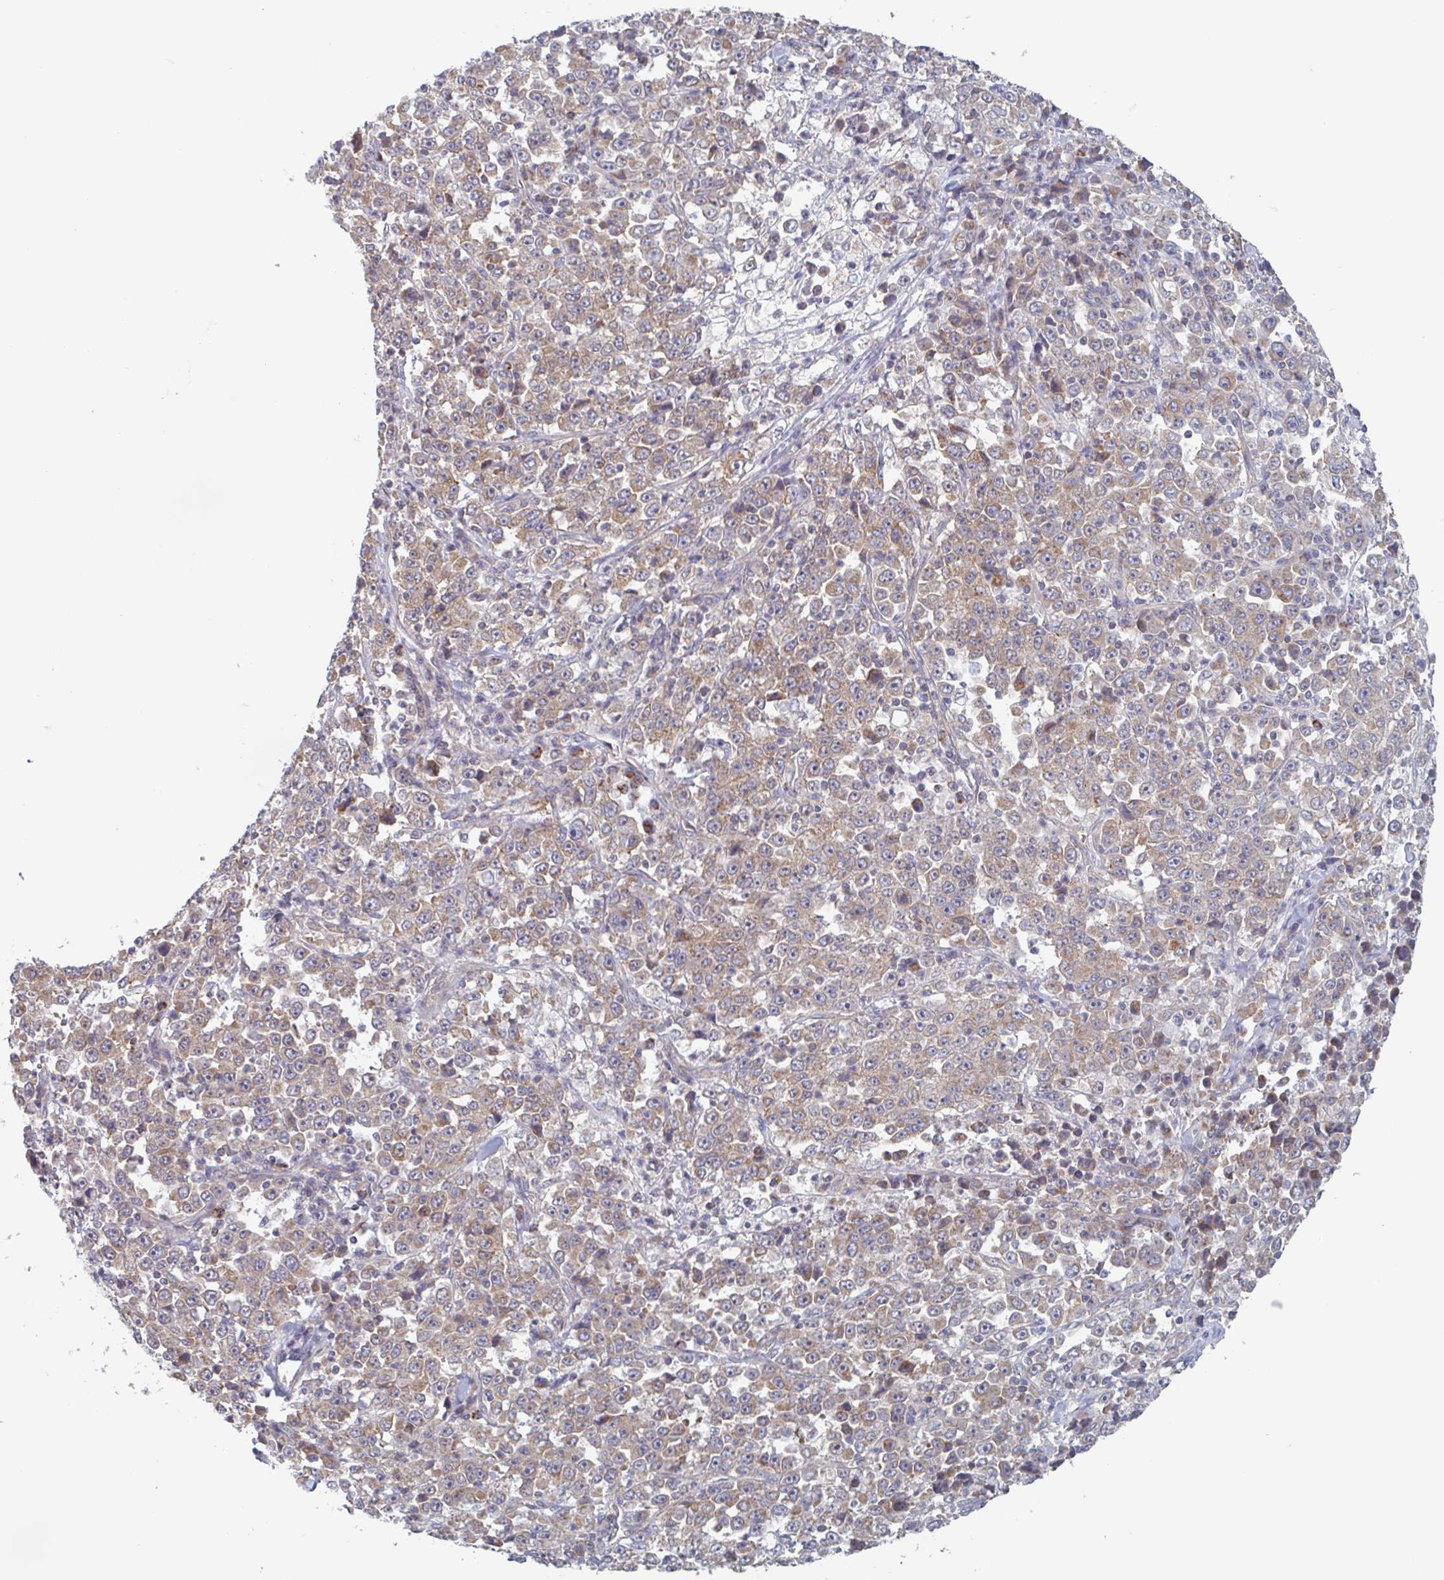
{"staining": {"intensity": "weak", "quantity": ">75%", "location": "cytoplasmic/membranous"}, "tissue": "stomach cancer", "cell_type": "Tumor cells", "image_type": "cancer", "snomed": [{"axis": "morphology", "description": "Normal tissue, NOS"}, {"axis": "morphology", "description": "Adenocarcinoma, NOS"}, {"axis": "topography", "description": "Stomach, upper"}, {"axis": "topography", "description": "Stomach"}], "caption": "Weak cytoplasmic/membranous protein expression is appreciated in about >75% of tumor cells in adenocarcinoma (stomach). (IHC, brightfield microscopy, high magnification).", "gene": "SURF1", "patient": {"sex": "male", "age": 59}}